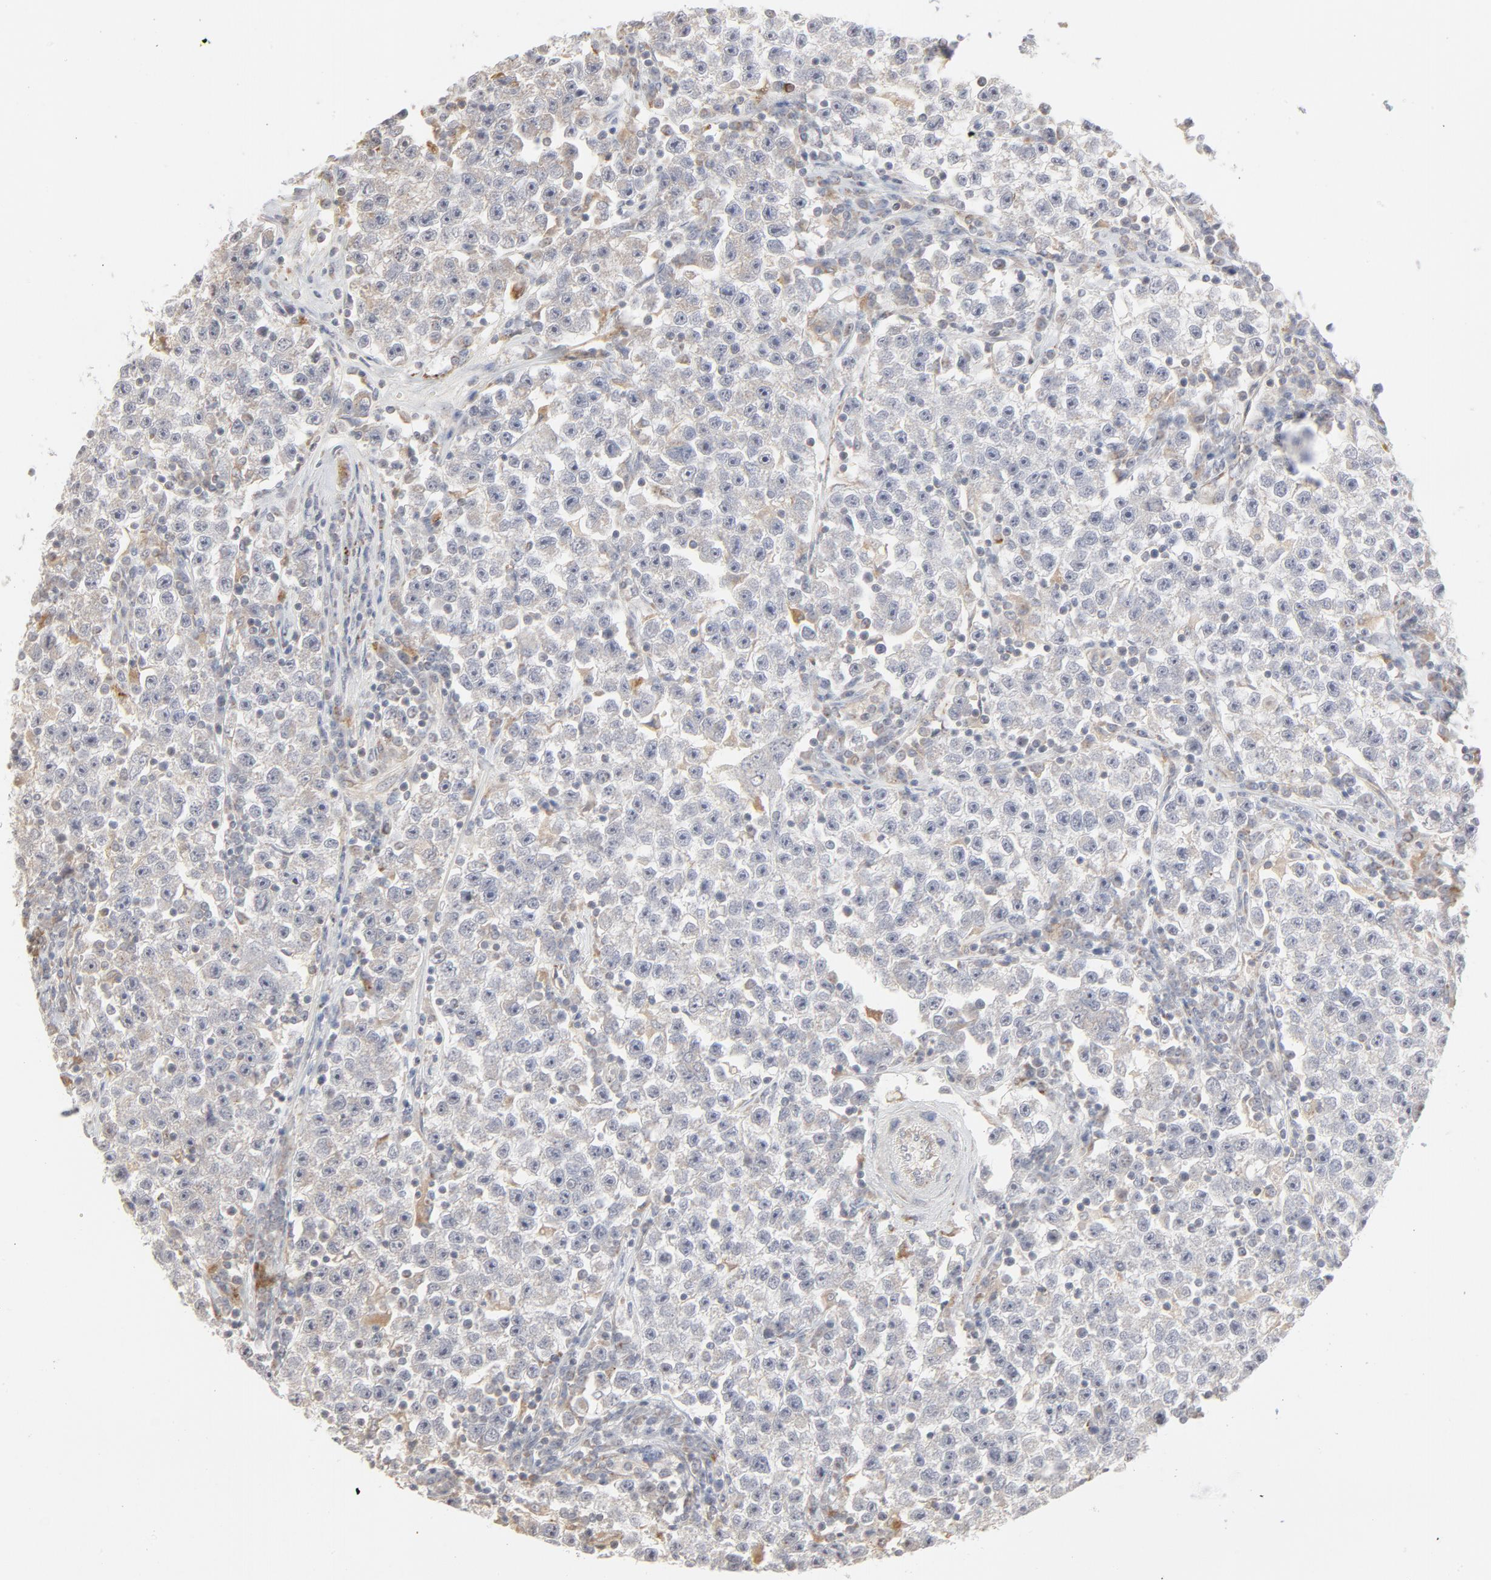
{"staining": {"intensity": "negative", "quantity": "none", "location": "none"}, "tissue": "testis cancer", "cell_type": "Tumor cells", "image_type": "cancer", "snomed": [{"axis": "morphology", "description": "Seminoma, NOS"}, {"axis": "topography", "description": "Testis"}], "caption": "This is an IHC image of seminoma (testis). There is no expression in tumor cells.", "gene": "POMT2", "patient": {"sex": "male", "age": 22}}